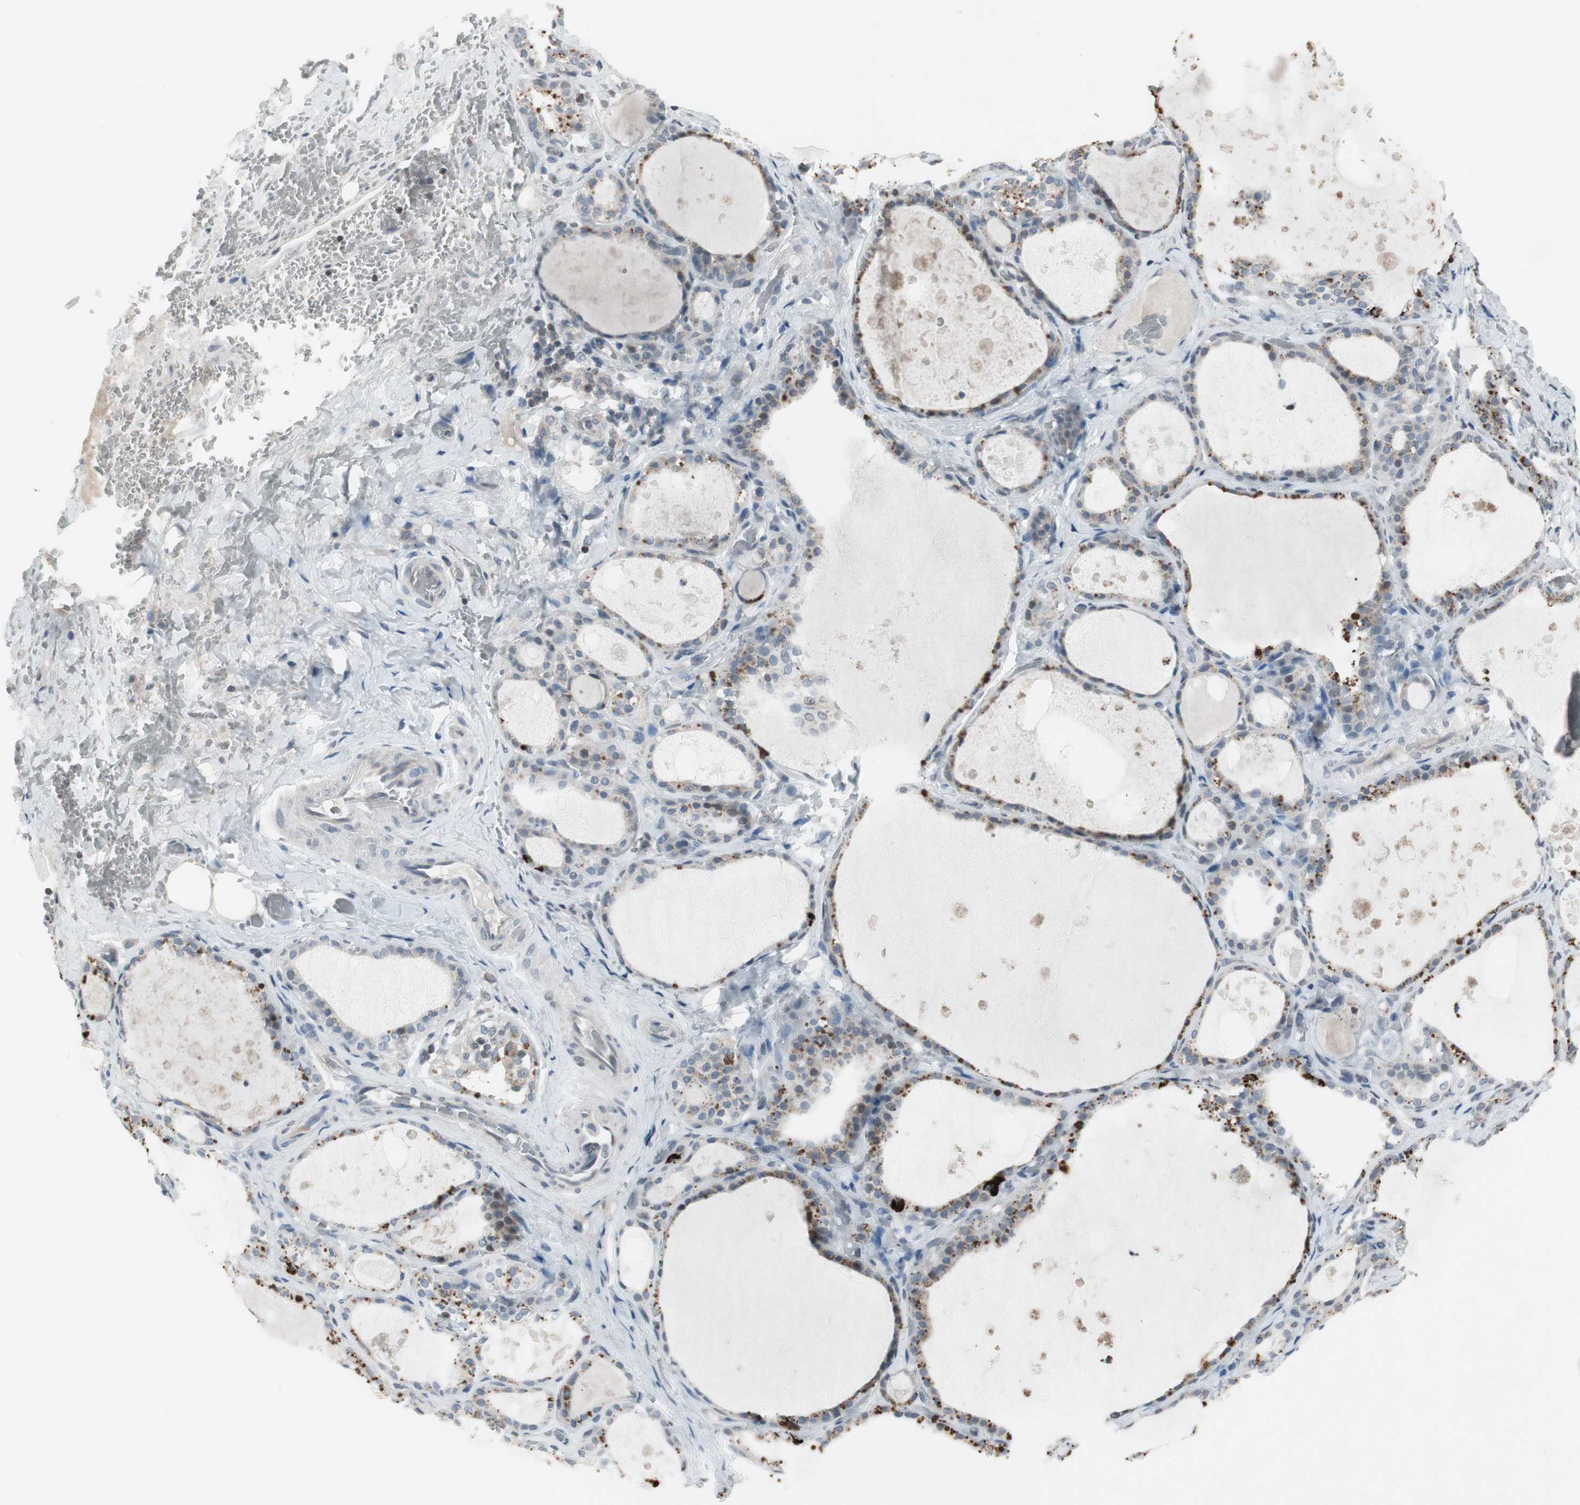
{"staining": {"intensity": "moderate", "quantity": "<25%", "location": "cytoplasmic/membranous"}, "tissue": "thyroid gland", "cell_type": "Glandular cells", "image_type": "normal", "snomed": [{"axis": "morphology", "description": "Normal tissue, NOS"}, {"axis": "topography", "description": "Thyroid gland"}], "caption": "The image demonstrates immunohistochemical staining of benign thyroid gland. There is moderate cytoplasmic/membranous staining is identified in approximately <25% of glandular cells. (DAB (3,3'-diaminobenzidine) = brown stain, brightfield microscopy at high magnification).", "gene": "ARG2", "patient": {"sex": "male", "age": 61}}